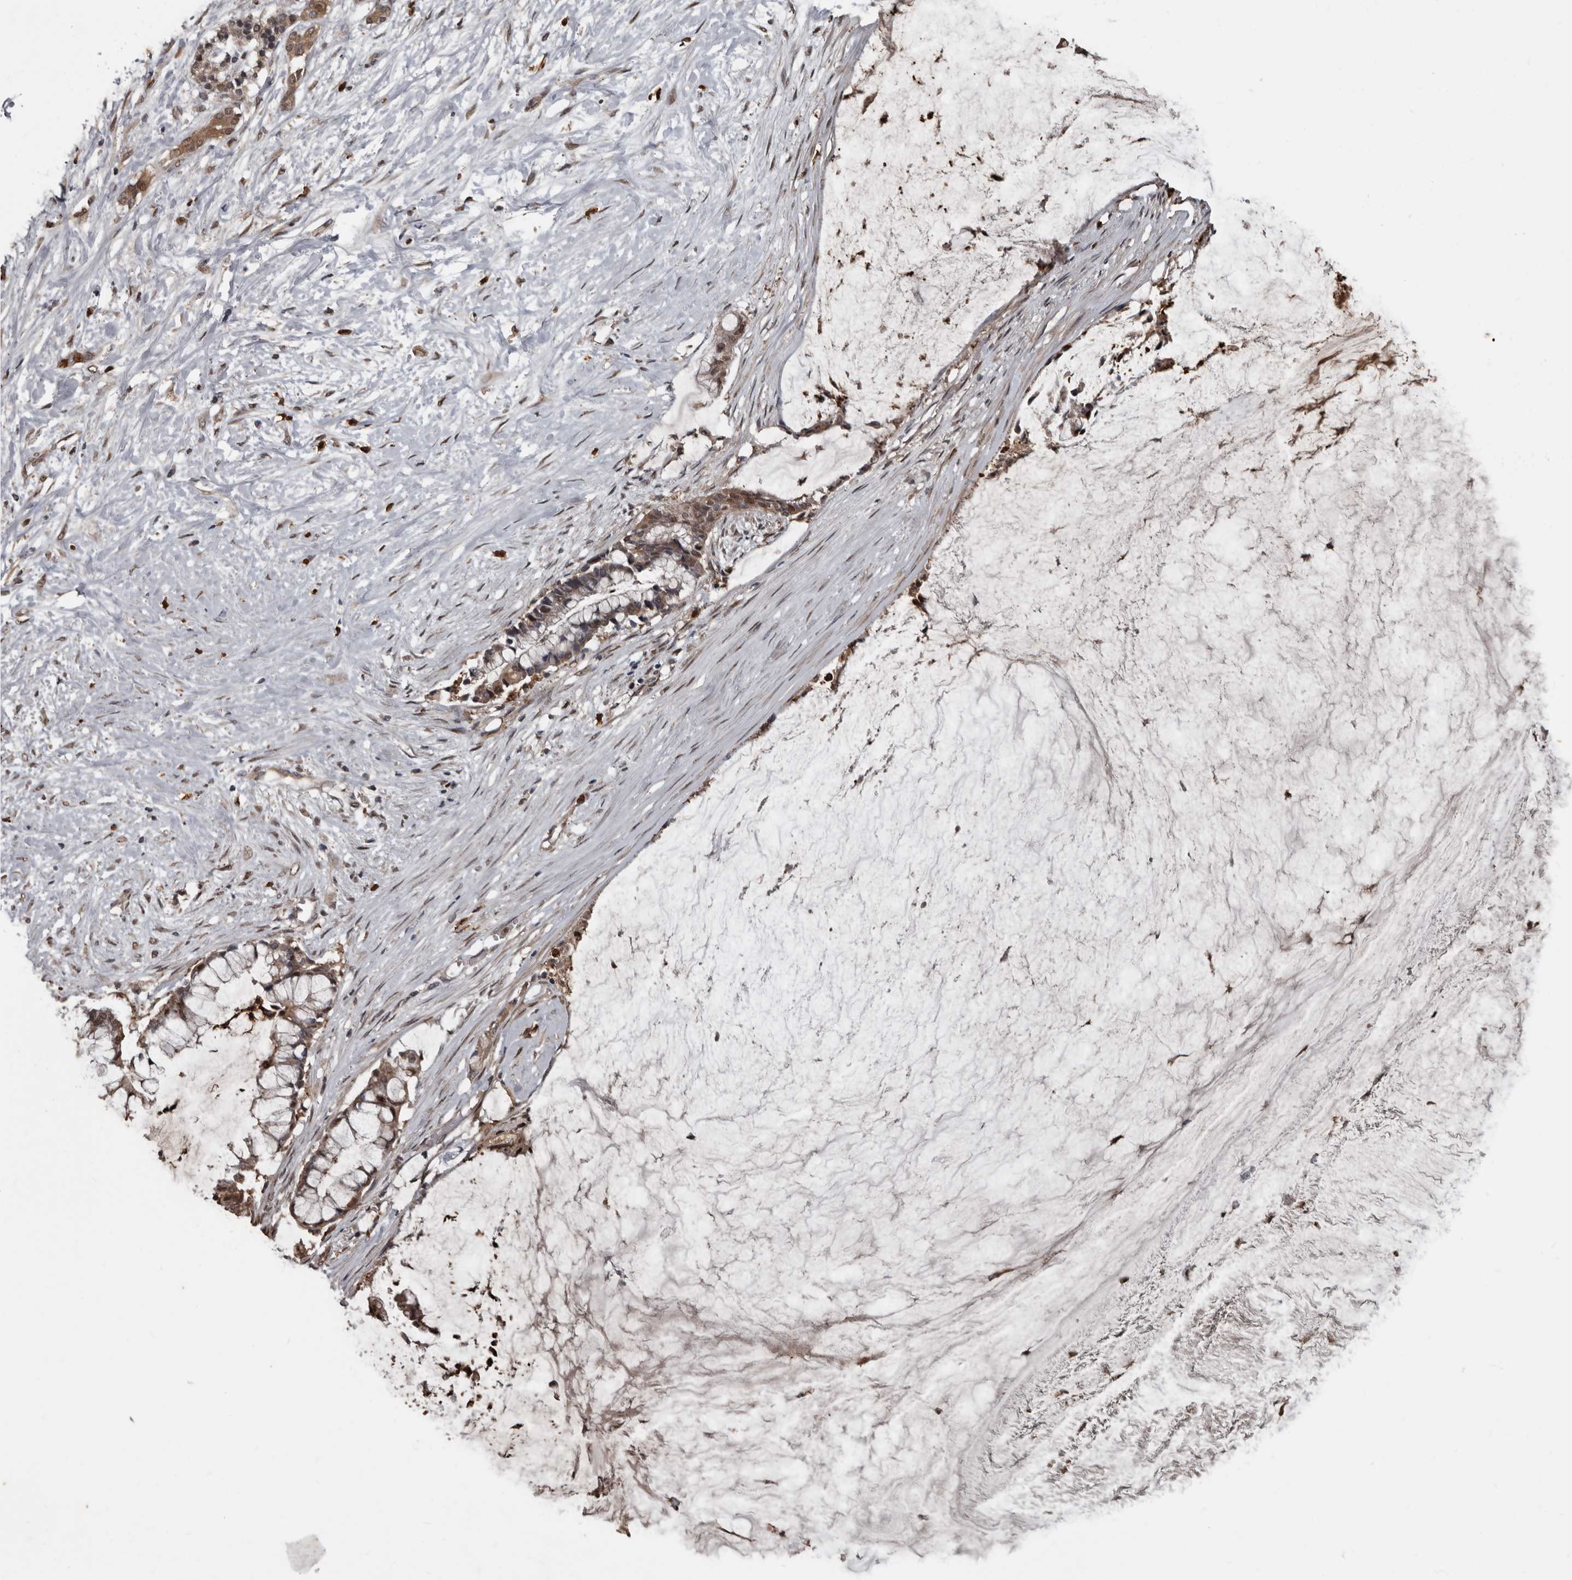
{"staining": {"intensity": "moderate", "quantity": ">75%", "location": "cytoplasmic/membranous,nuclear"}, "tissue": "pancreatic cancer", "cell_type": "Tumor cells", "image_type": "cancer", "snomed": [{"axis": "morphology", "description": "Adenocarcinoma, NOS"}, {"axis": "topography", "description": "Pancreas"}], "caption": "DAB (3,3'-diaminobenzidine) immunohistochemical staining of human pancreatic cancer (adenocarcinoma) exhibits moderate cytoplasmic/membranous and nuclear protein positivity in about >75% of tumor cells.", "gene": "FSBP", "patient": {"sex": "male", "age": 41}}